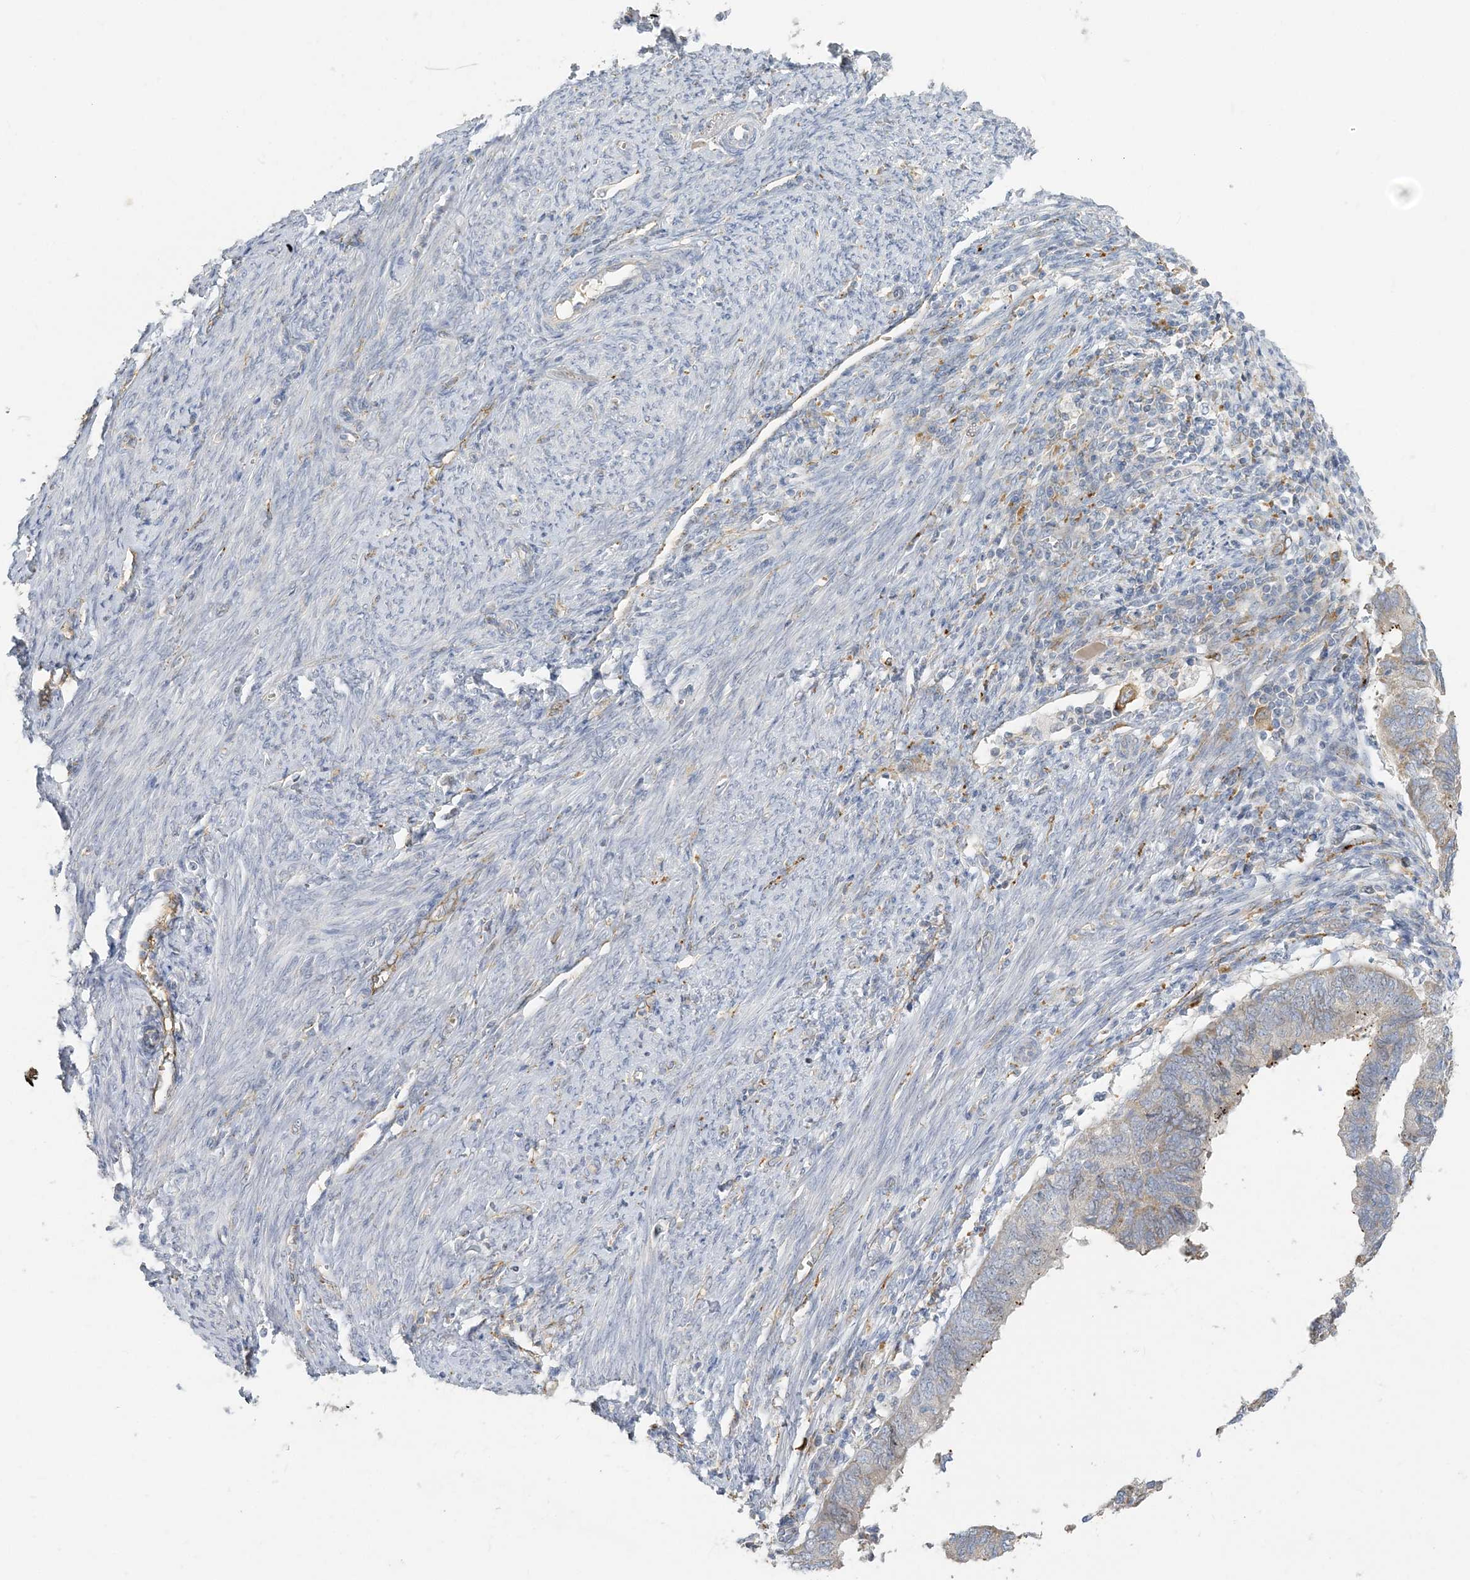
{"staining": {"intensity": "weak", "quantity": "<25%", "location": "nuclear"}, "tissue": "endometrial cancer", "cell_type": "Tumor cells", "image_type": "cancer", "snomed": [{"axis": "morphology", "description": "Adenocarcinoma, NOS"}, {"axis": "topography", "description": "Uterus"}], "caption": "IHC image of neoplastic tissue: human endometrial adenocarcinoma stained with DAB exhibits no significant protein expression in tumor cells.", "gene": "PEAR1", "patient": {"sex": "female", "age": 77}}